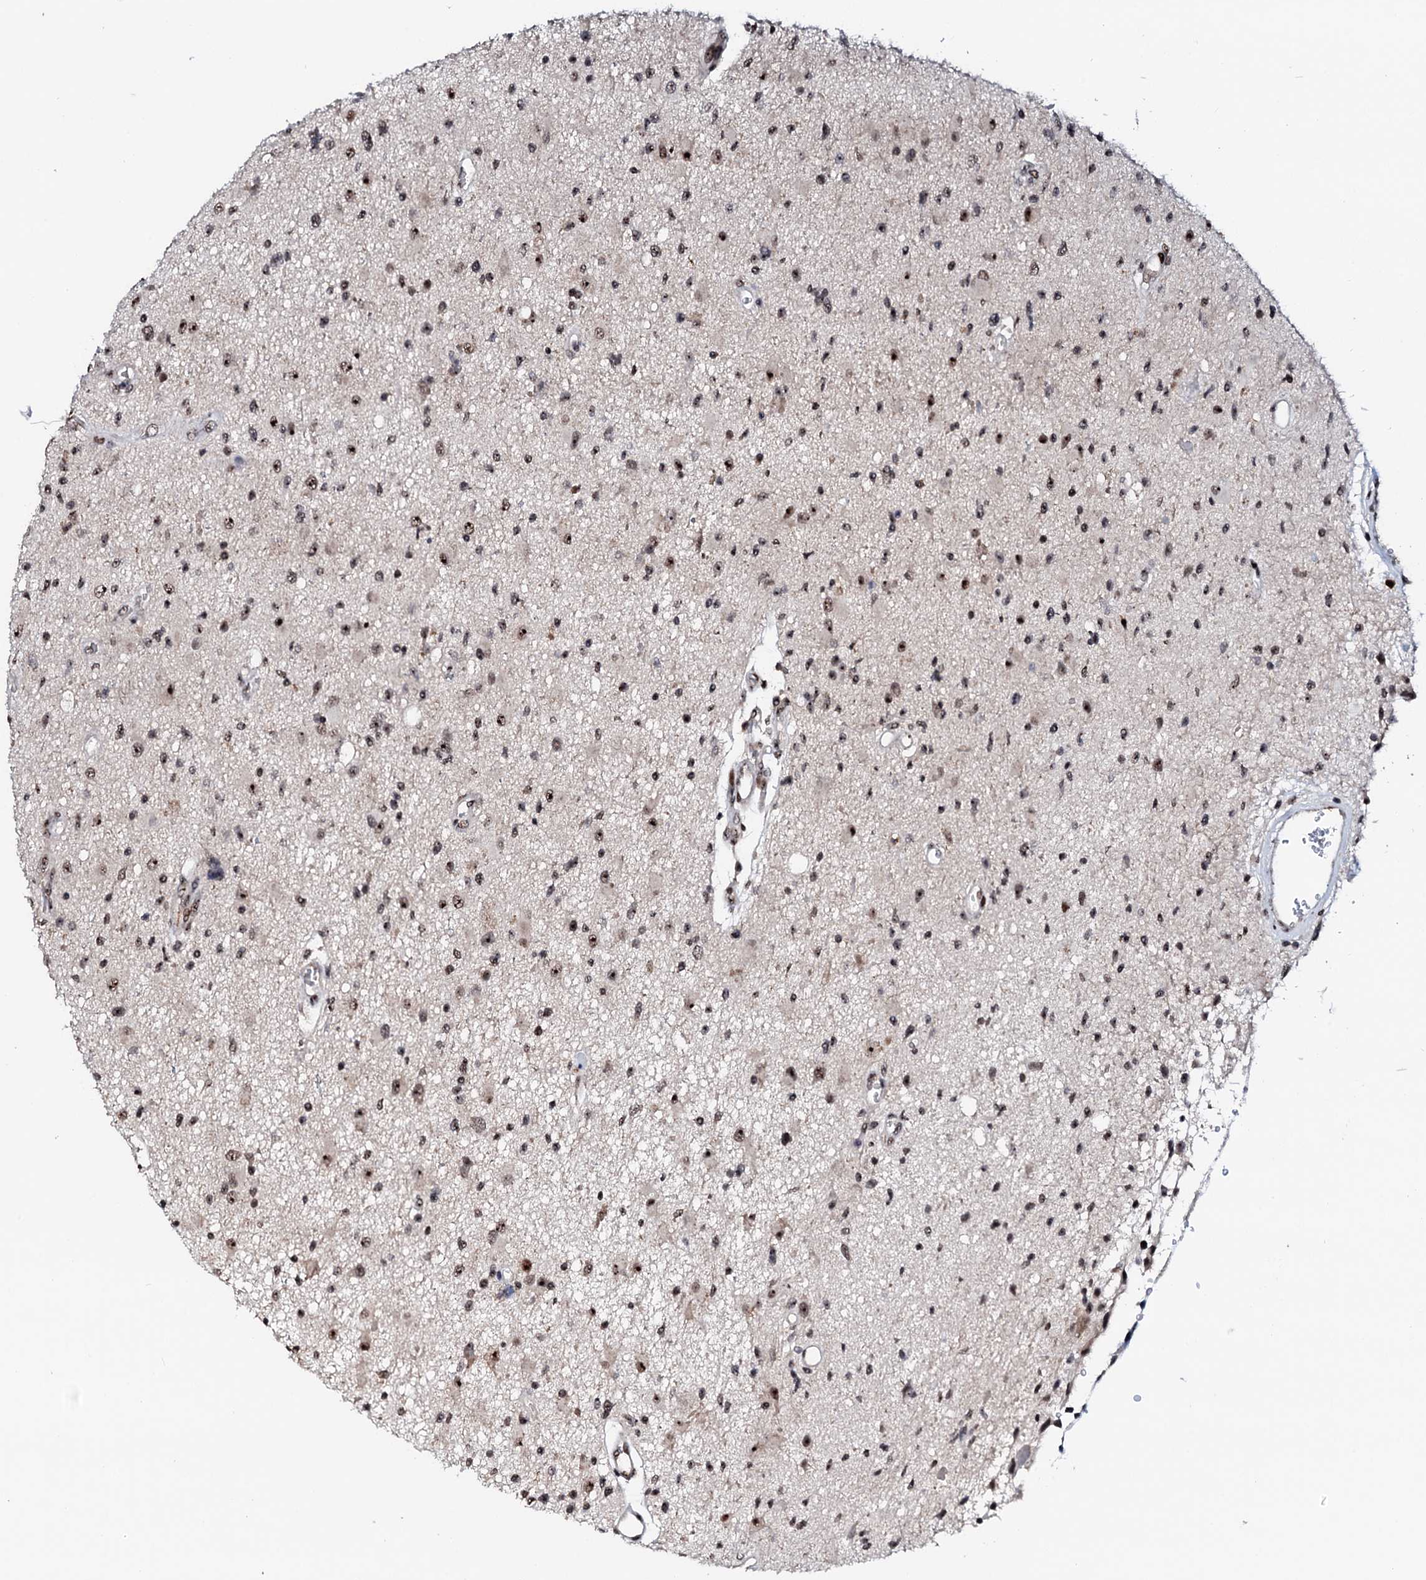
{"staining": {"intensity": "moderate", "quantity": ">75%", "location": "nuclear"}, "tissue": "glioma", "cell_type": "Tumor cells", "image_type": "cancer", "snomed": [{"axis": "morphology", "description": "Glioma, malignant, High grade"}, {"axis": "topography", "description": "Brain"}], "caption": "IHC (DAB) staining of human malignant glioma (high-grade) shows moderate nuclear protein expression in approximately >75% of tumor cells. Nuclei are stained in blue.", "gene": "NEUROG3", "patient": {"sex": "male", "age": 33}}